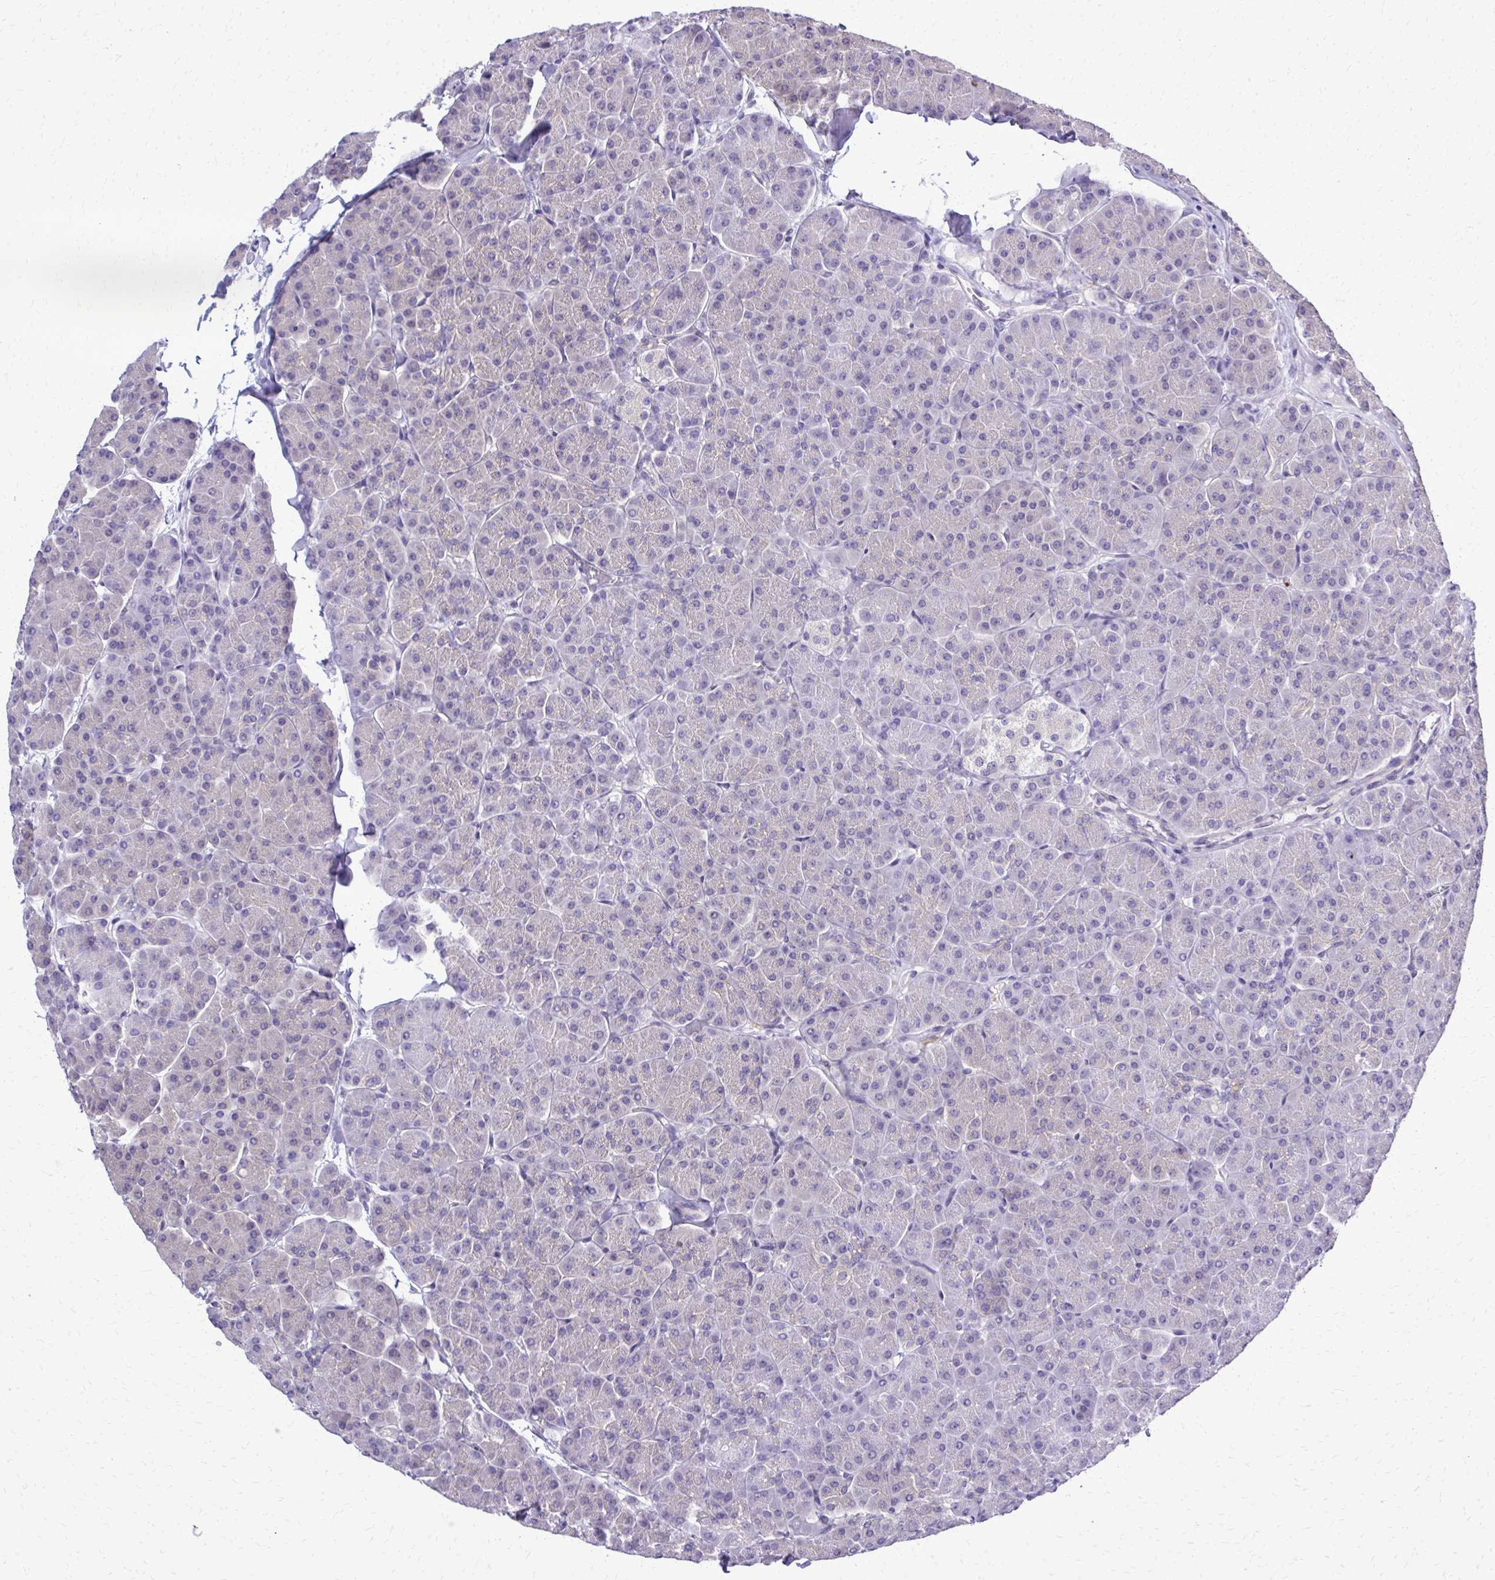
{"staining": {"intensity": "negative", "quantity": "none", "location": "none"}, "tissue": "pancreas", "cell_type": "Exocrine glandular cells", "image_type": "normal", "snomed": [{"axis": "morphology", "description": "Normal tissue, NOS"}, {"axis": "topography", "description": "Pancreas"}, {"axis": "topography", "description": "Peripheral nerve tissue"}], "caption": "Immunohistochemistry histopathology image of normal pancreas: human pancreas stained with DAB displays no significant protein positivity in exocrine glandular cells. The staining was performed using DAB (3,3'-diaminobenzidine) to visualize the protein expression in brown, while the nuclei were stained in blue with hematoxylin (Magnification: 20x).", "gene": "RASL11B", "patient": {"sex": "male", "age": 54}}